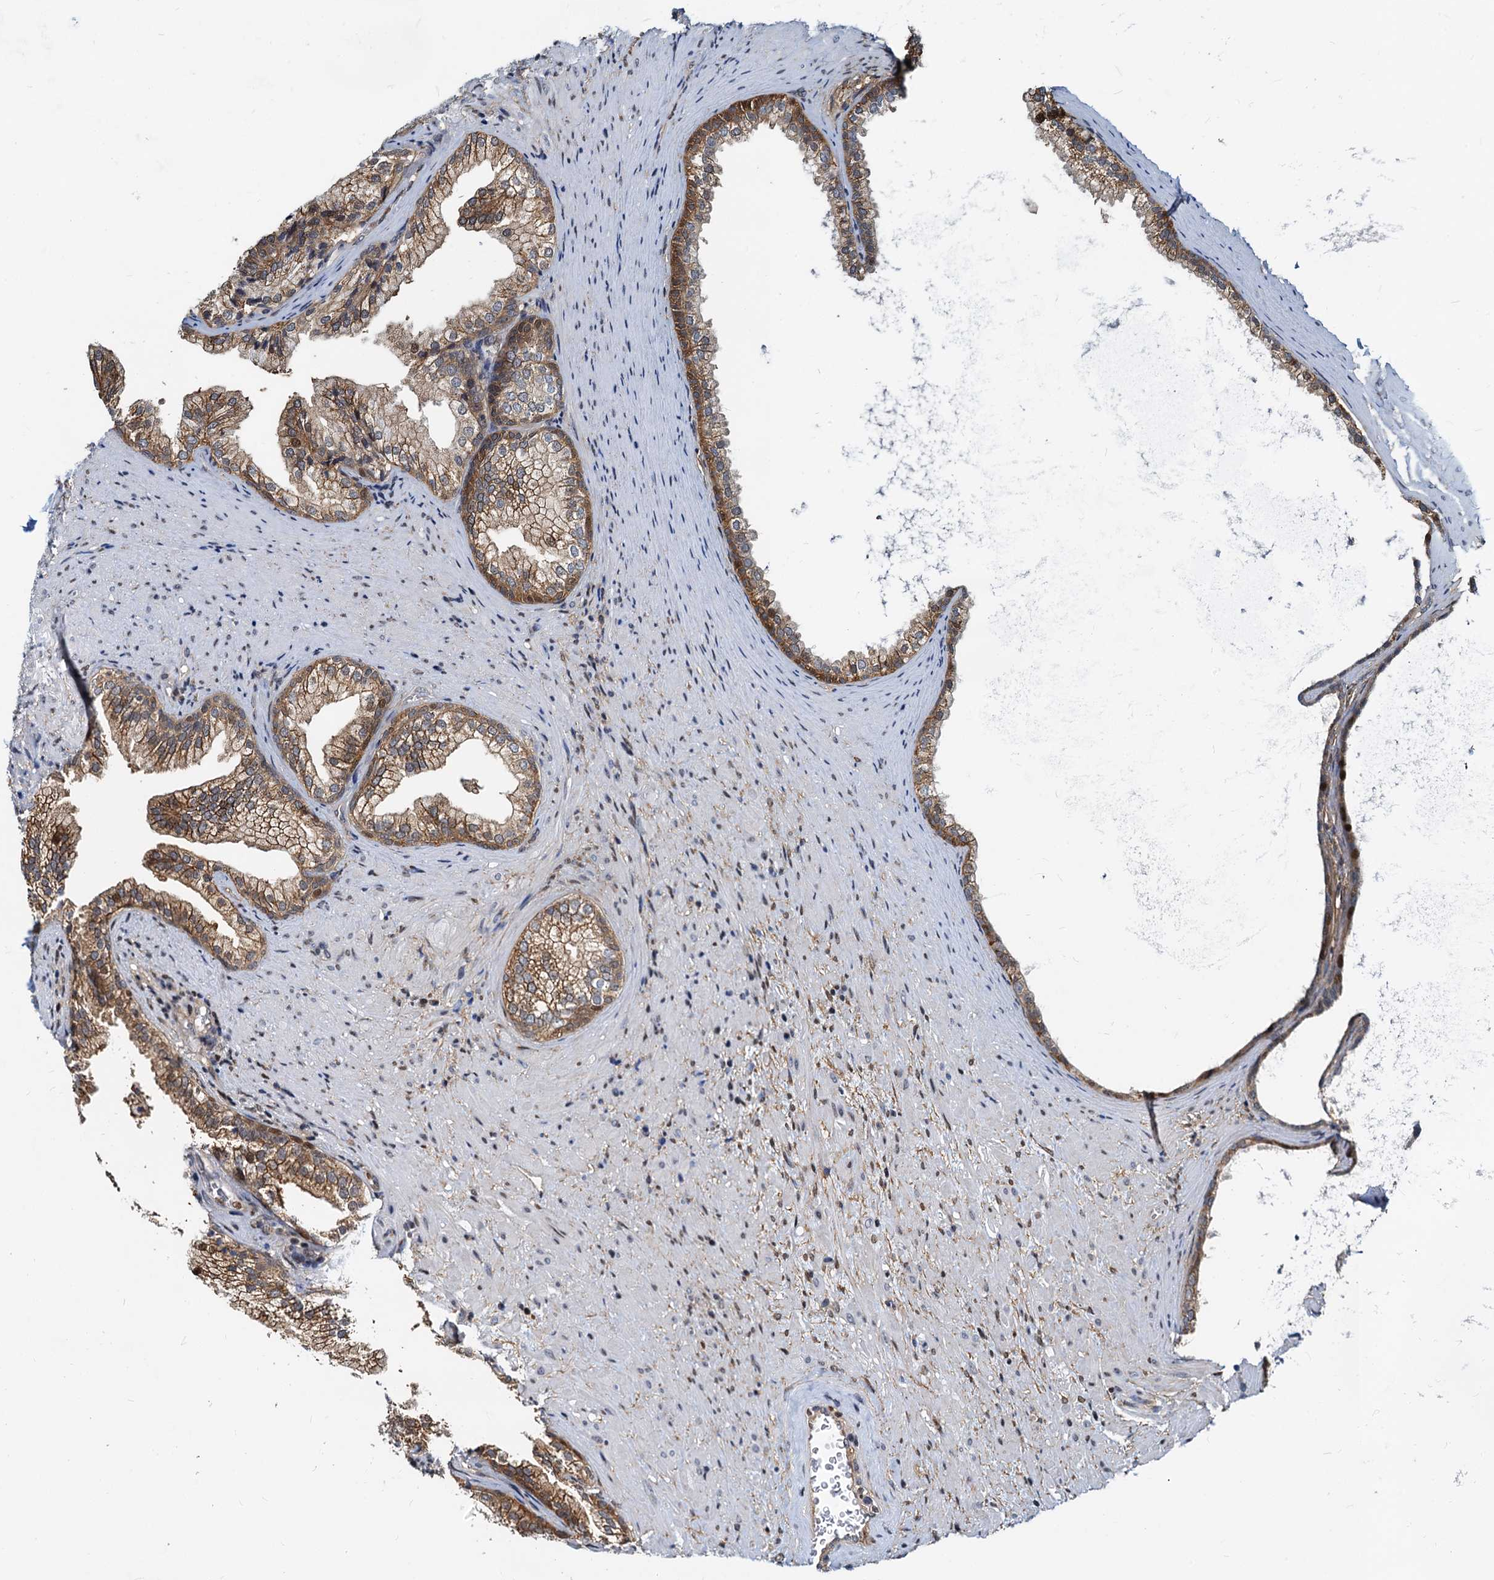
{"staining": {"intensity": "moderate", "quantity": ">75%", "location": "cytoplasmic/membranous,nuclear"}, "tissue": "prostate", "cell_type": "Glandular cells", "image_type": "normal", "snomed": [{"axis": "morphology", "description": "Normal tissue, NOS"}, {"axis": "topography", "description": "Prostate"}], "caption": "Approximately >75% of glandular cells in unremarkable human prostate demonstrate moderate cytoplasmic/membranous,nuclear protein expression as visualized by brown immunohistochemical staining.", "gene": "PTGES3", "patient": {"sex": "male", "age": 76}}